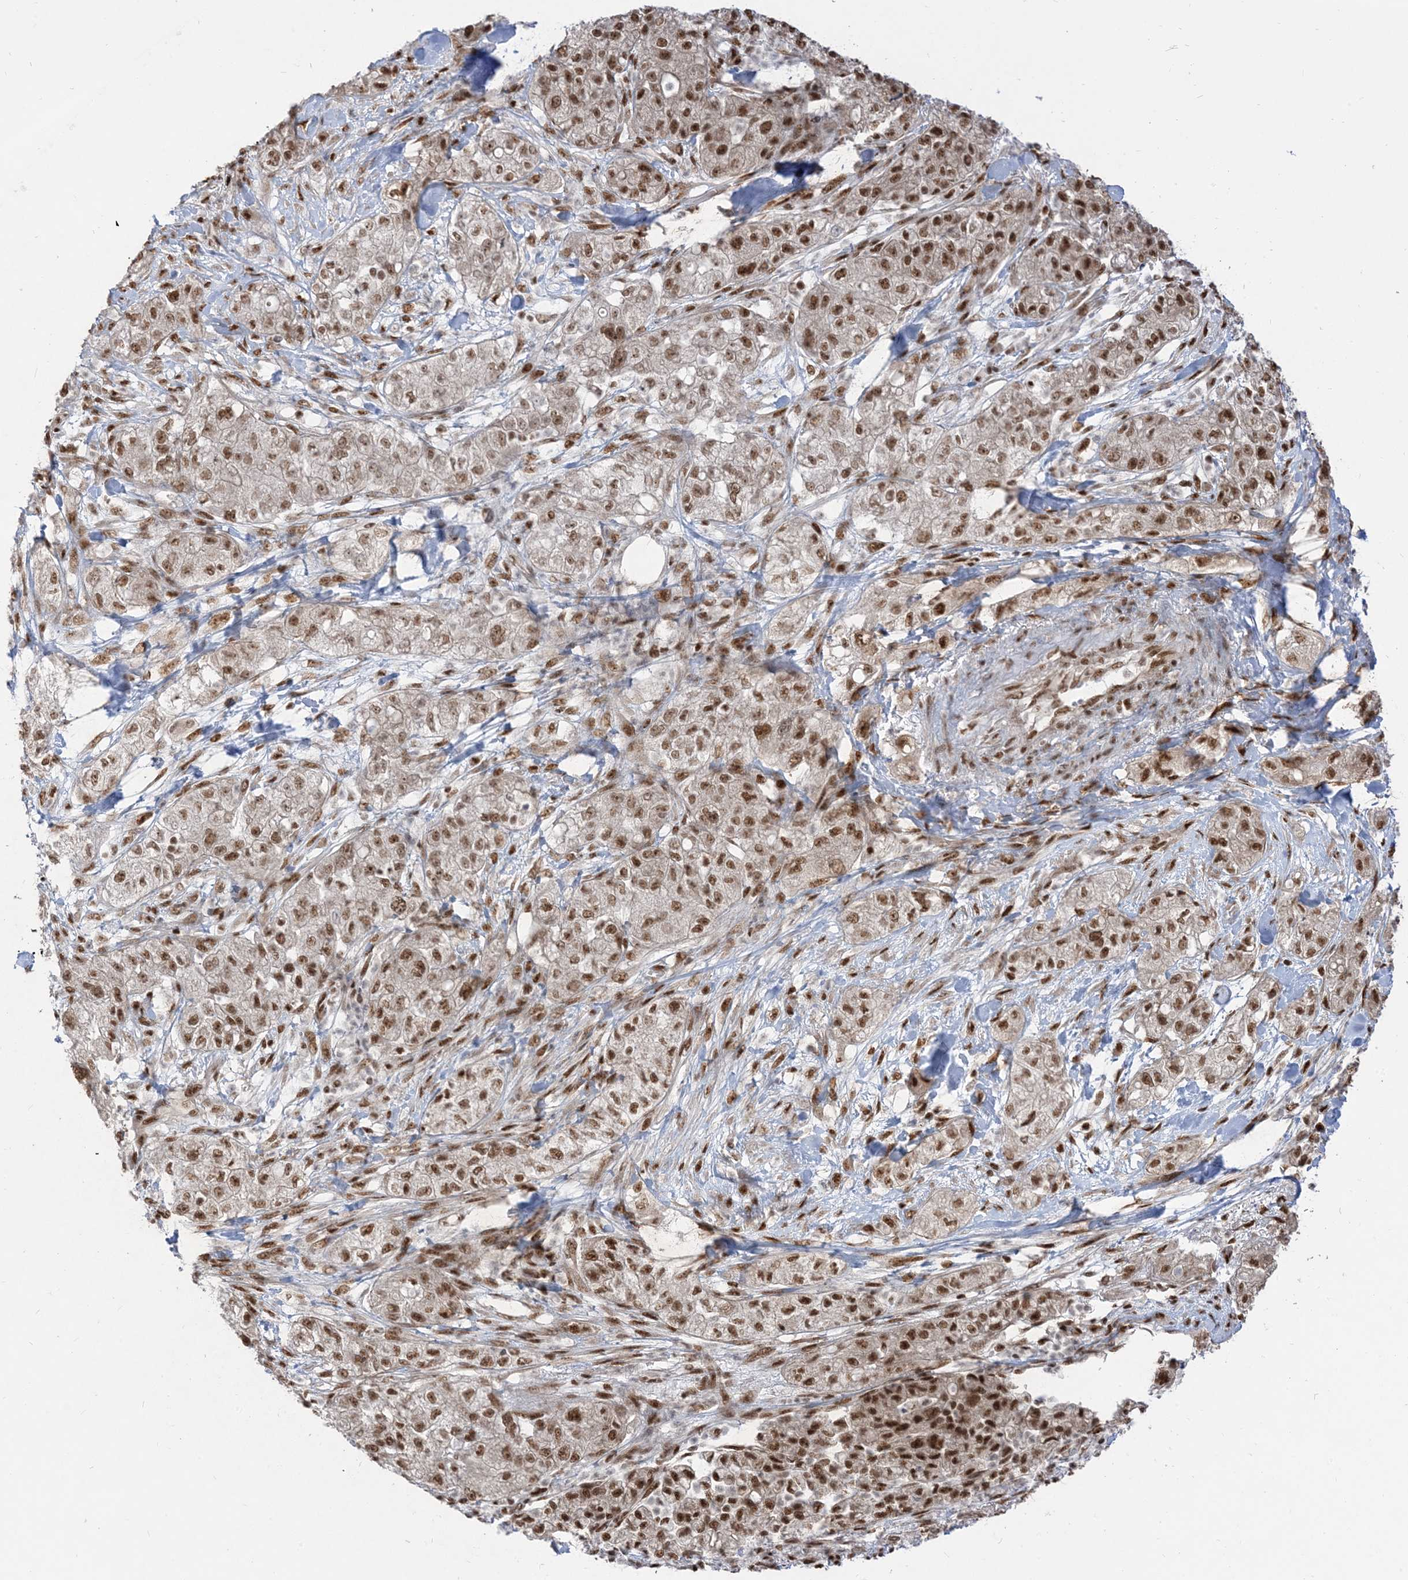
{"staining": {"intensity": "moderate", "quantity": ">75%", "location": "nuclear"}, "tissue": "pancreatic cancer", "cell_type": "Tumor cells", "image_type": "cancer", "snomed": [{"axis": "morphology", "description": "Adenocarcinoma, NOS"}, {"axis": "topography", "description": "Pancreas"}], "caption": "The photomicrograph reveals staining of pancreatic cancer, revealing moderate nuclear protein expression (brown color) within tumor cells. The protein of interest is stained brown, and the nuclei are stained in blue (DAB (3,3'-diaminobenzidine) IHC with brightfield microscopy, high magnification).", "gene": "ARGLU1", "patient": {"sex": "female", "age": 78}}